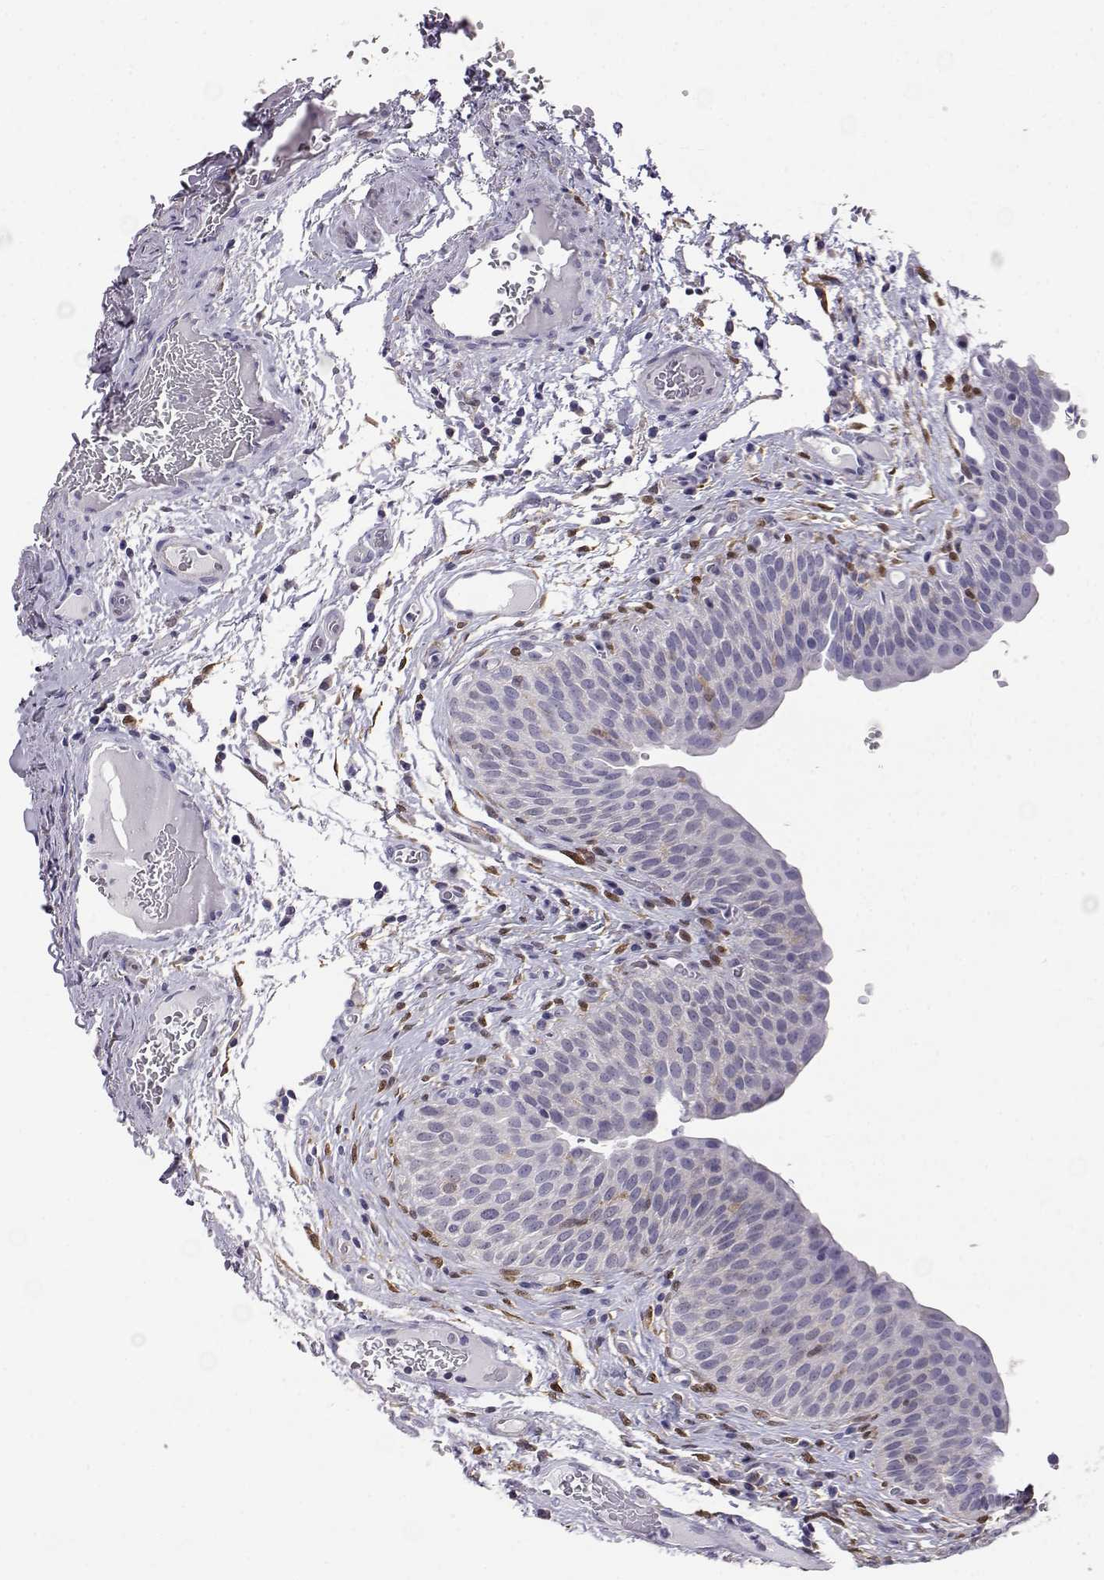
{"staining": {"intensity": "negative", "quantity": "none", "location": "none"}, "tissue": "urinary bladder", "cell_type": "Urothelial cells", "image_type": "normal", "snomed": [{"axis": "morphology", "description": "Normal tissue, NOS"}, {"axis": "topography", "description": "Urinary bladder"}], "caption": "The photomicrograph exhibits no staining of urothelial cells in benign urinary bladder. (Brightfield microscopy of DAB immunohistochemistry at high magnification).", "gene": "AKR1B1", "patient": {"sex": "male", "age": 66}}